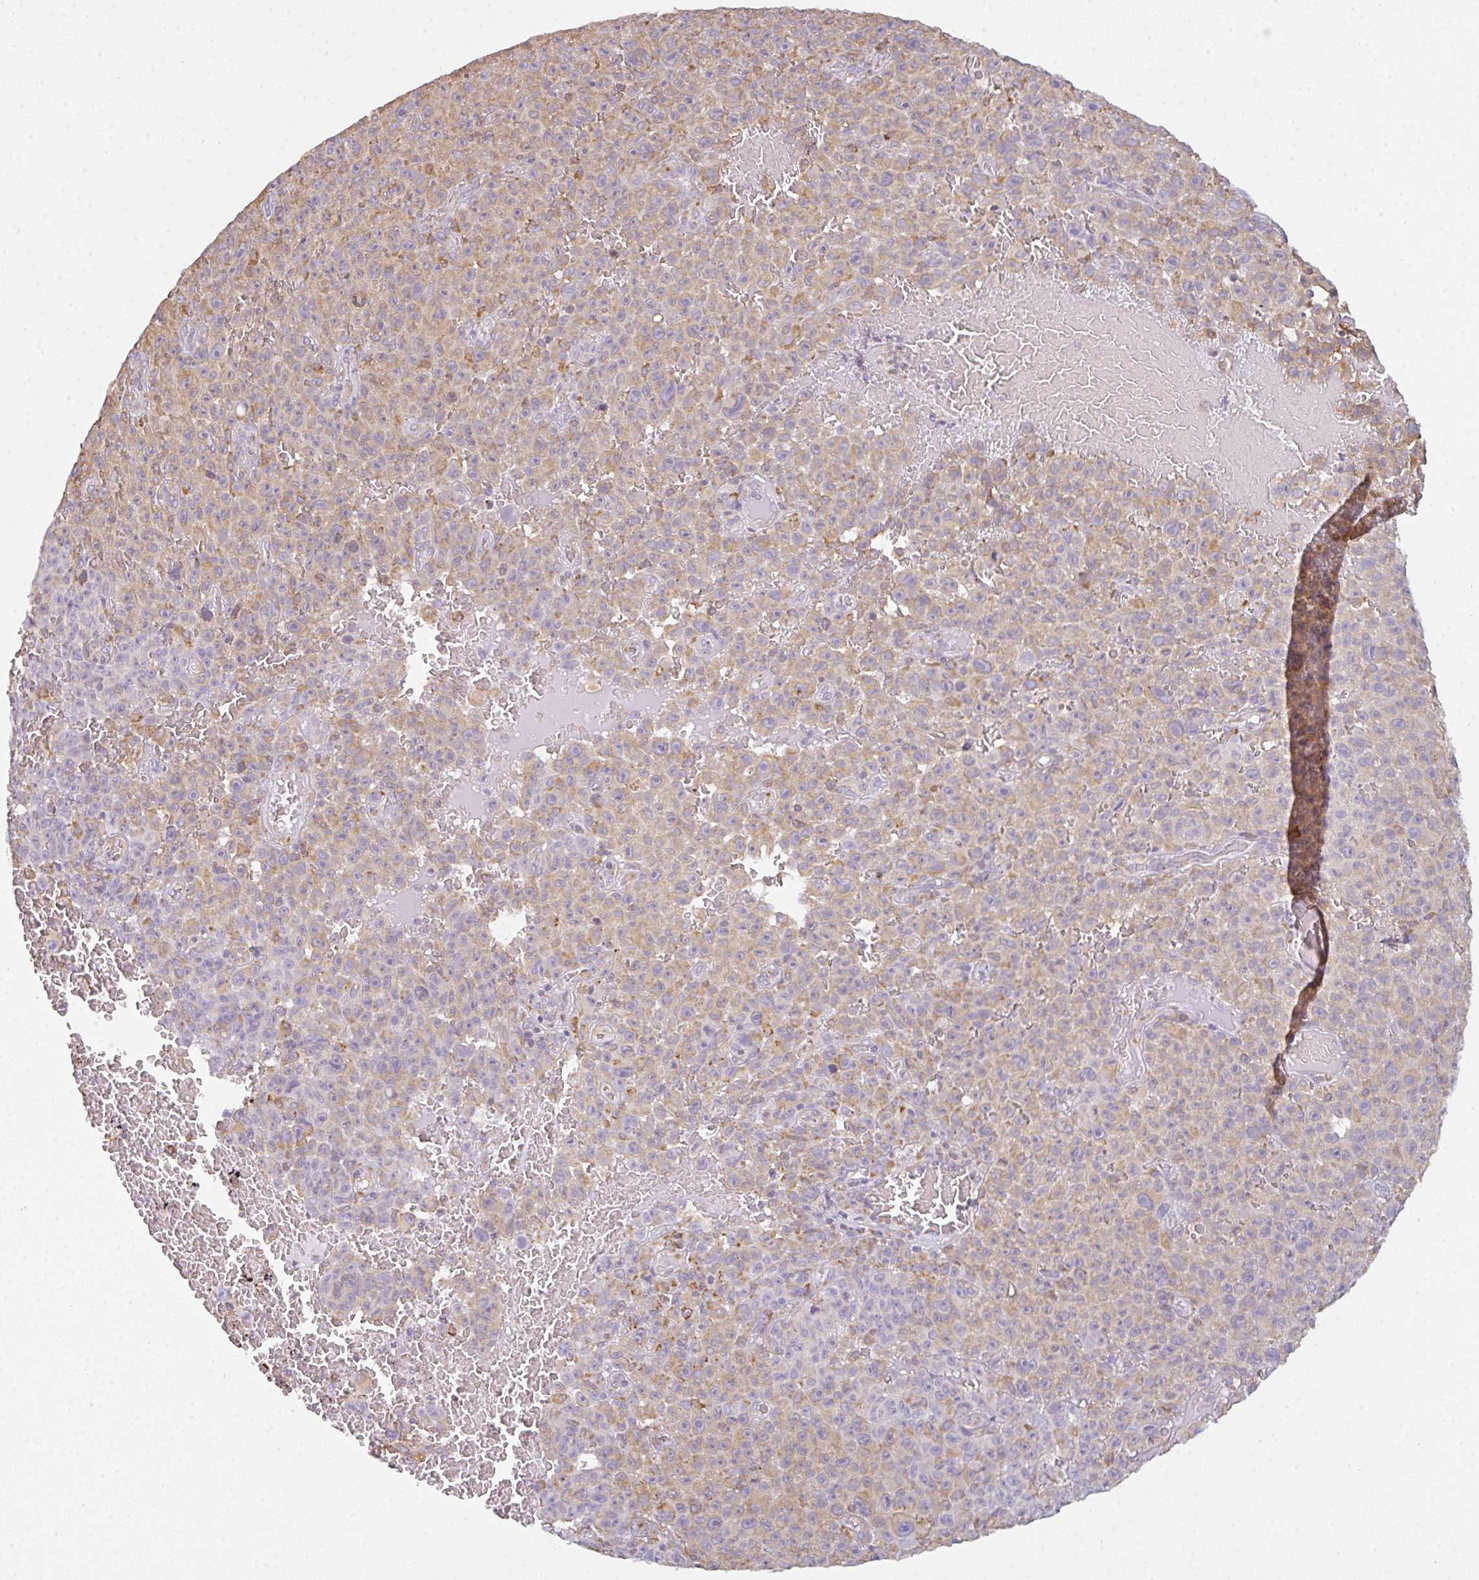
{"staining": {"intensity": "weak", "quantity": "<25%", "location": "cytoplasmic/membranous"}, "tissue": "melanoma", "cell_type": "Tumor cells", "image_type": "cancer", "snomed": [{"axis": "morphology", "description": "Malignant melanoma, NOS"}, {"axis": "topography", "description": "Skin"}], "caption": "Micrograph shows no significant protein expression in tumor cells of malignant melanoma. (Brightfield microscopy of DAB immunohistochemistry at high magnification).", "gene": "DOK4", "patient": {"sex": "female", "age": 82}}